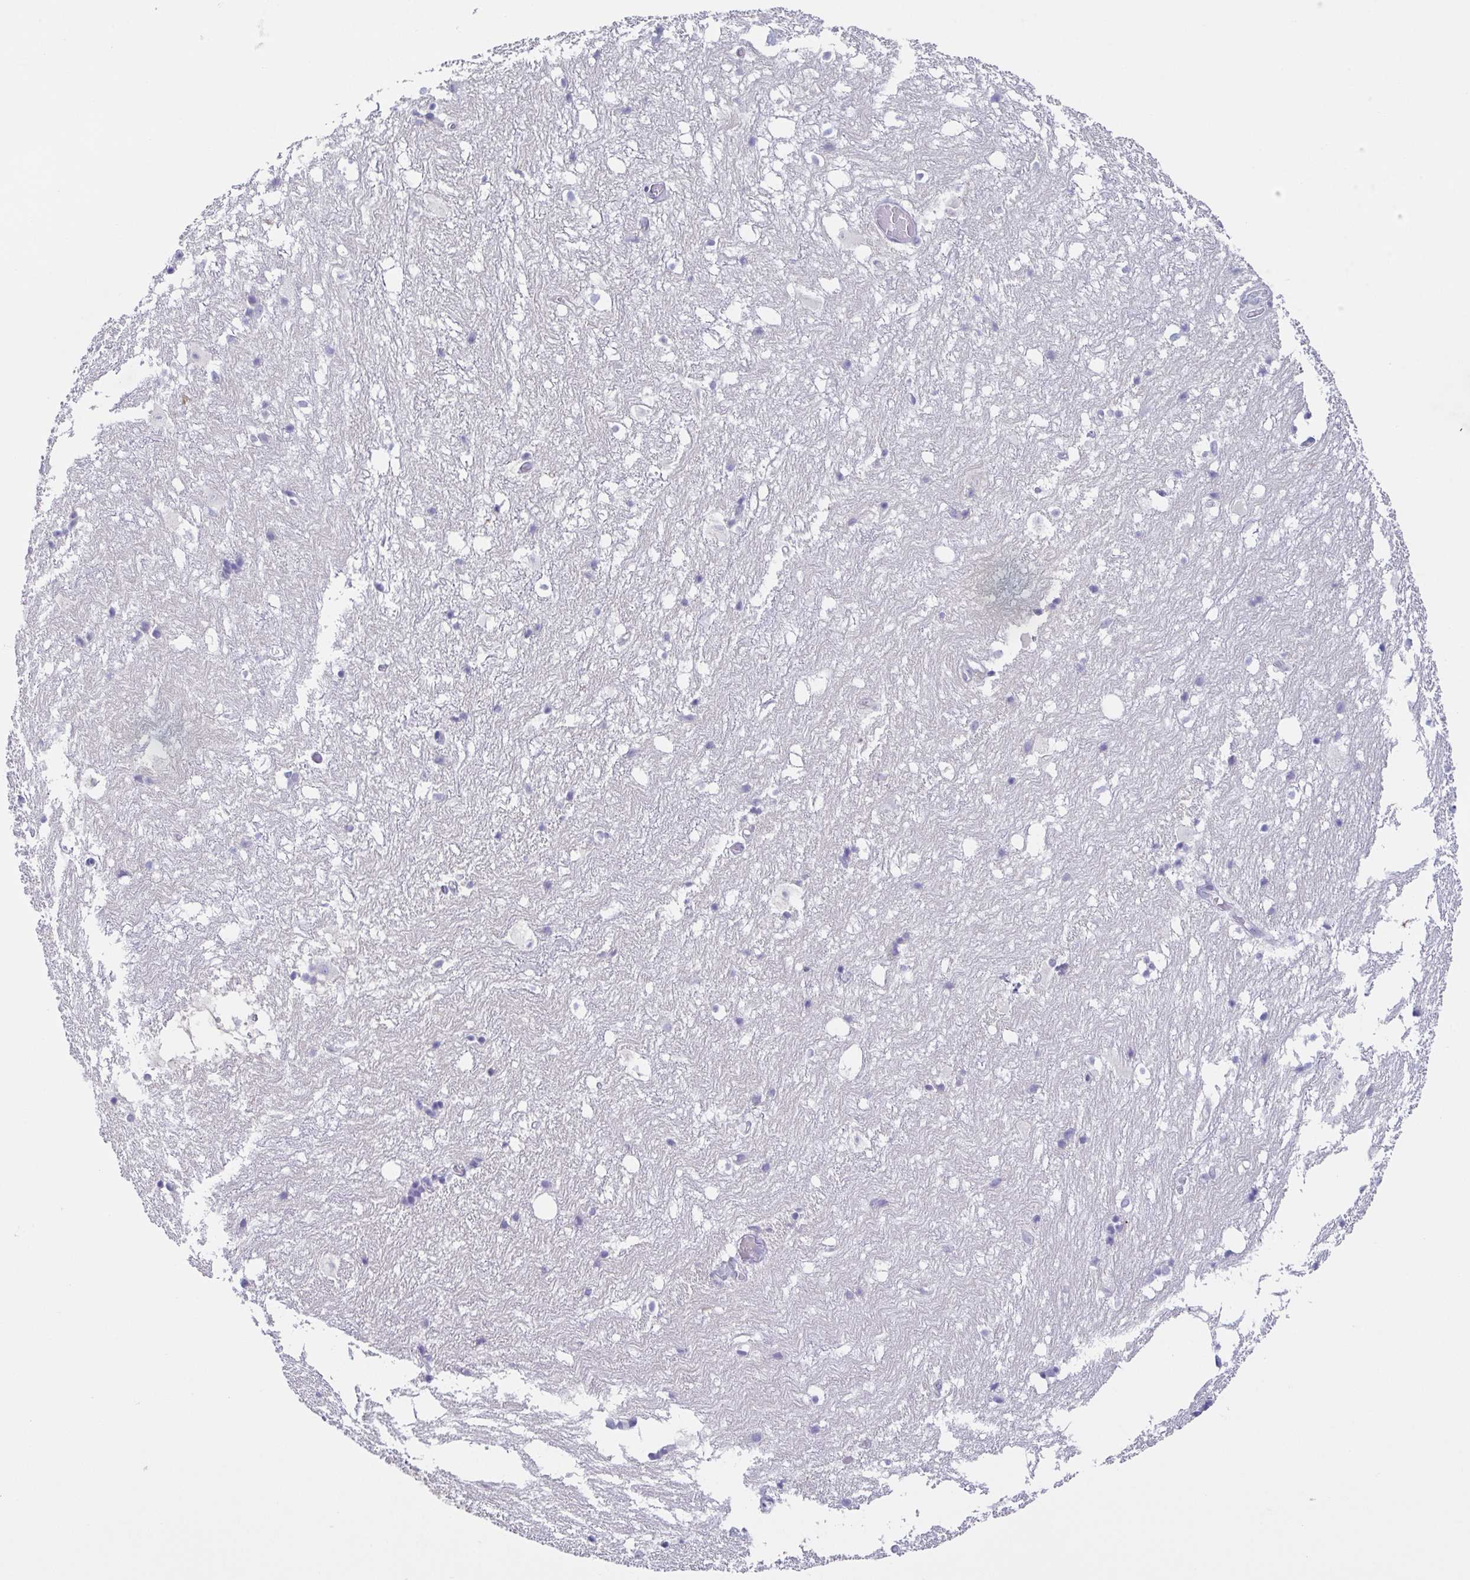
{"staining": {"intensity": "negative", "quantity": "none", "location": "none"}, "tissue": "hippocampus", "cell_type": "Glial cells", "image_type": "normal", "snomed": [{"axis": "morphology", "description": "Normal tissue, NOS"}, {"axis": "topography", "description": "Hippocampus"}], "caption": "High power microscopy photomicrograph of an immunohistochemistry image of normal hippocampus, revealing no significant positivity in glial cells. Nuclei are stained in blue.", "gene": "UBE2Q1", "patient": {"sex": "female", "age": 52}}